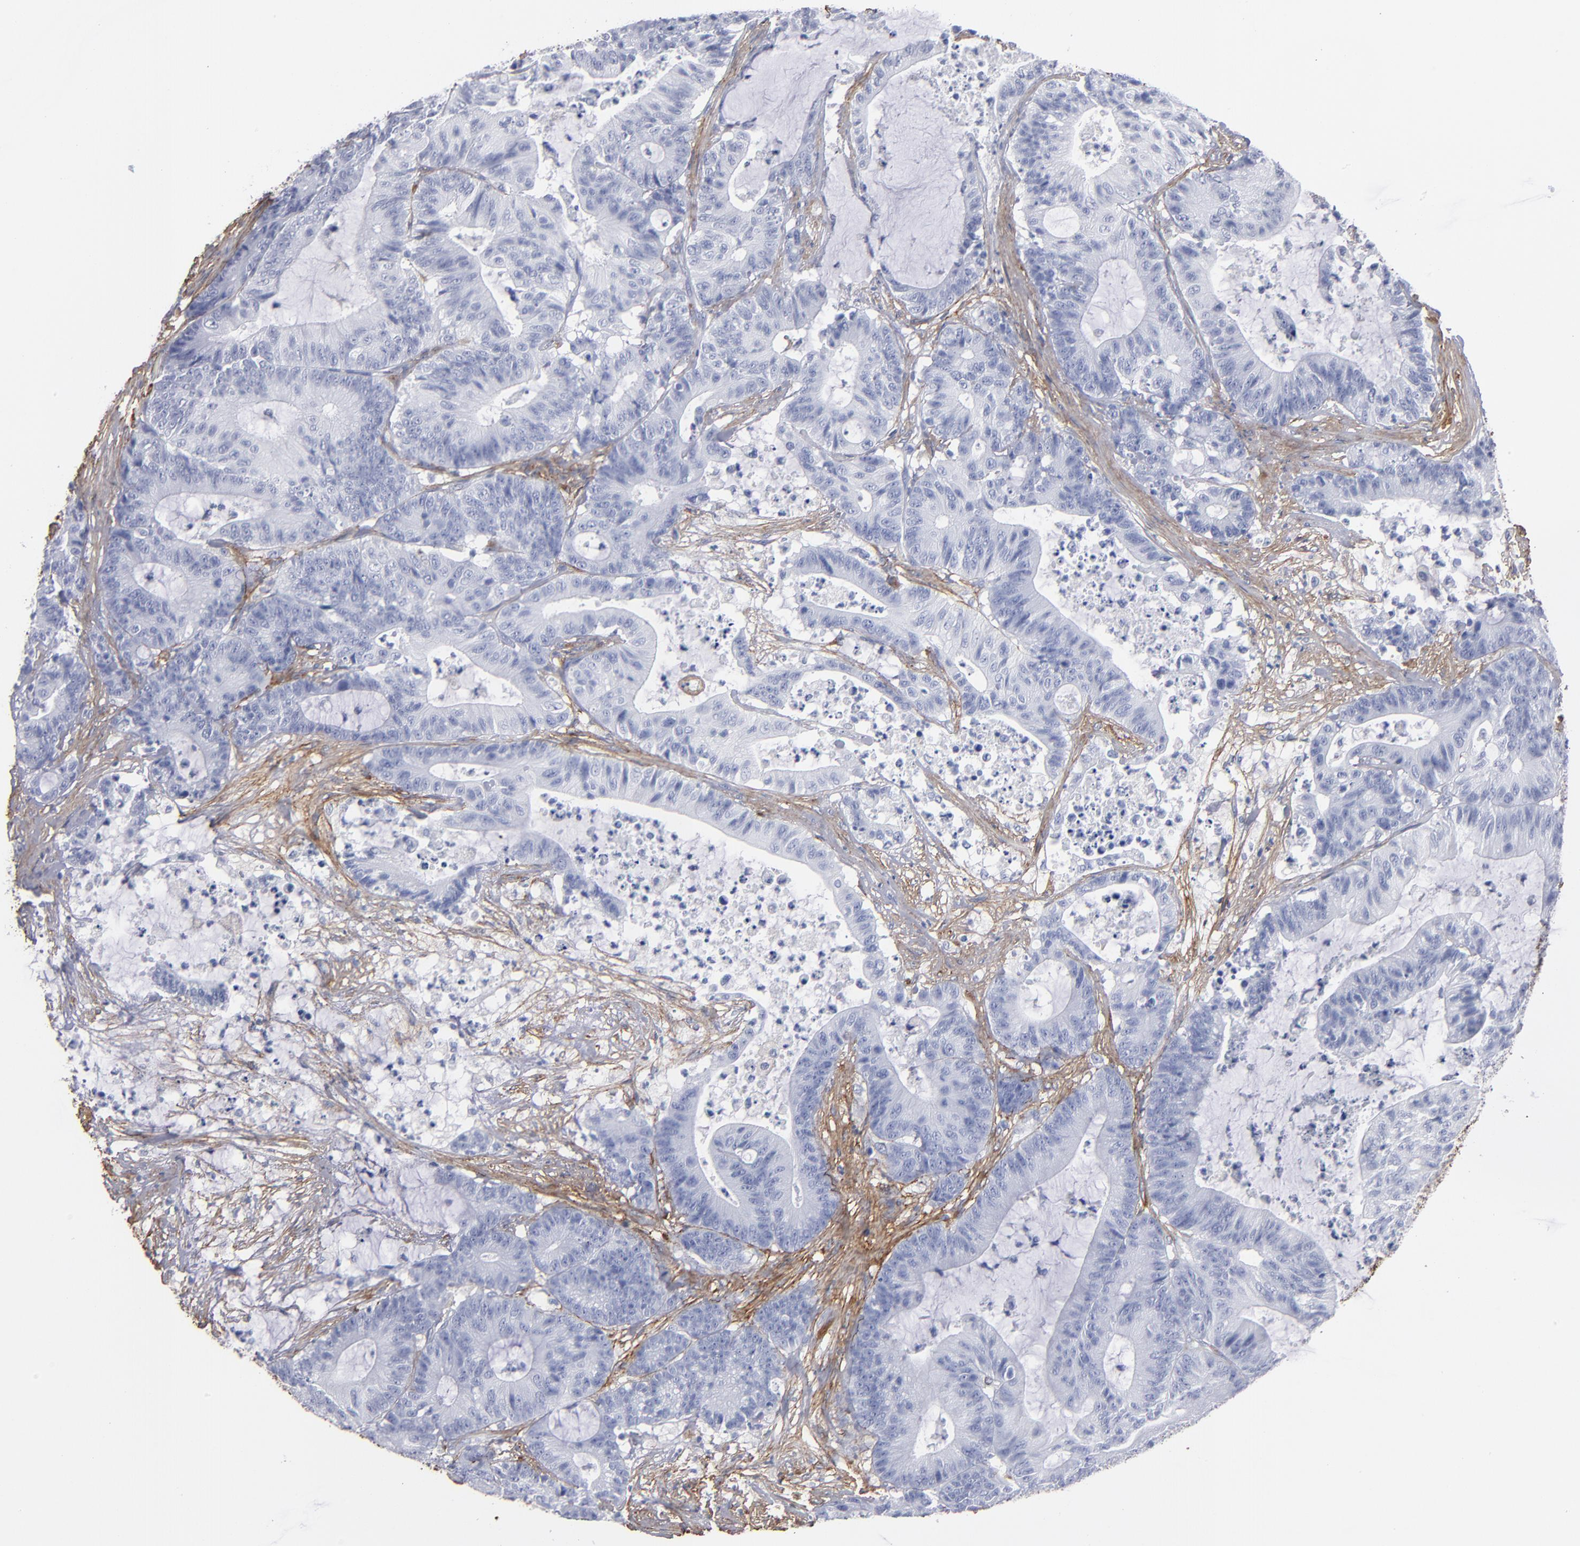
{"staining": {"intensity": "negative", "quantity": "none", "location": "none"}, "tissue": "colorectal cancer", "cell_type": "Tumor cells", "image_type": "cancer", "snomed": [{"axis": "morphology", "description": "Adenocarcinoma, NOS"}, {"axis": "topography", "description": "Colon"}], "caption": "Colorectal adenocarcinoma stained for a protein using IHC shows no staining tumor cells.", "gene": "EMILIN1", "patient": {"sex": "female", "age": 84}}